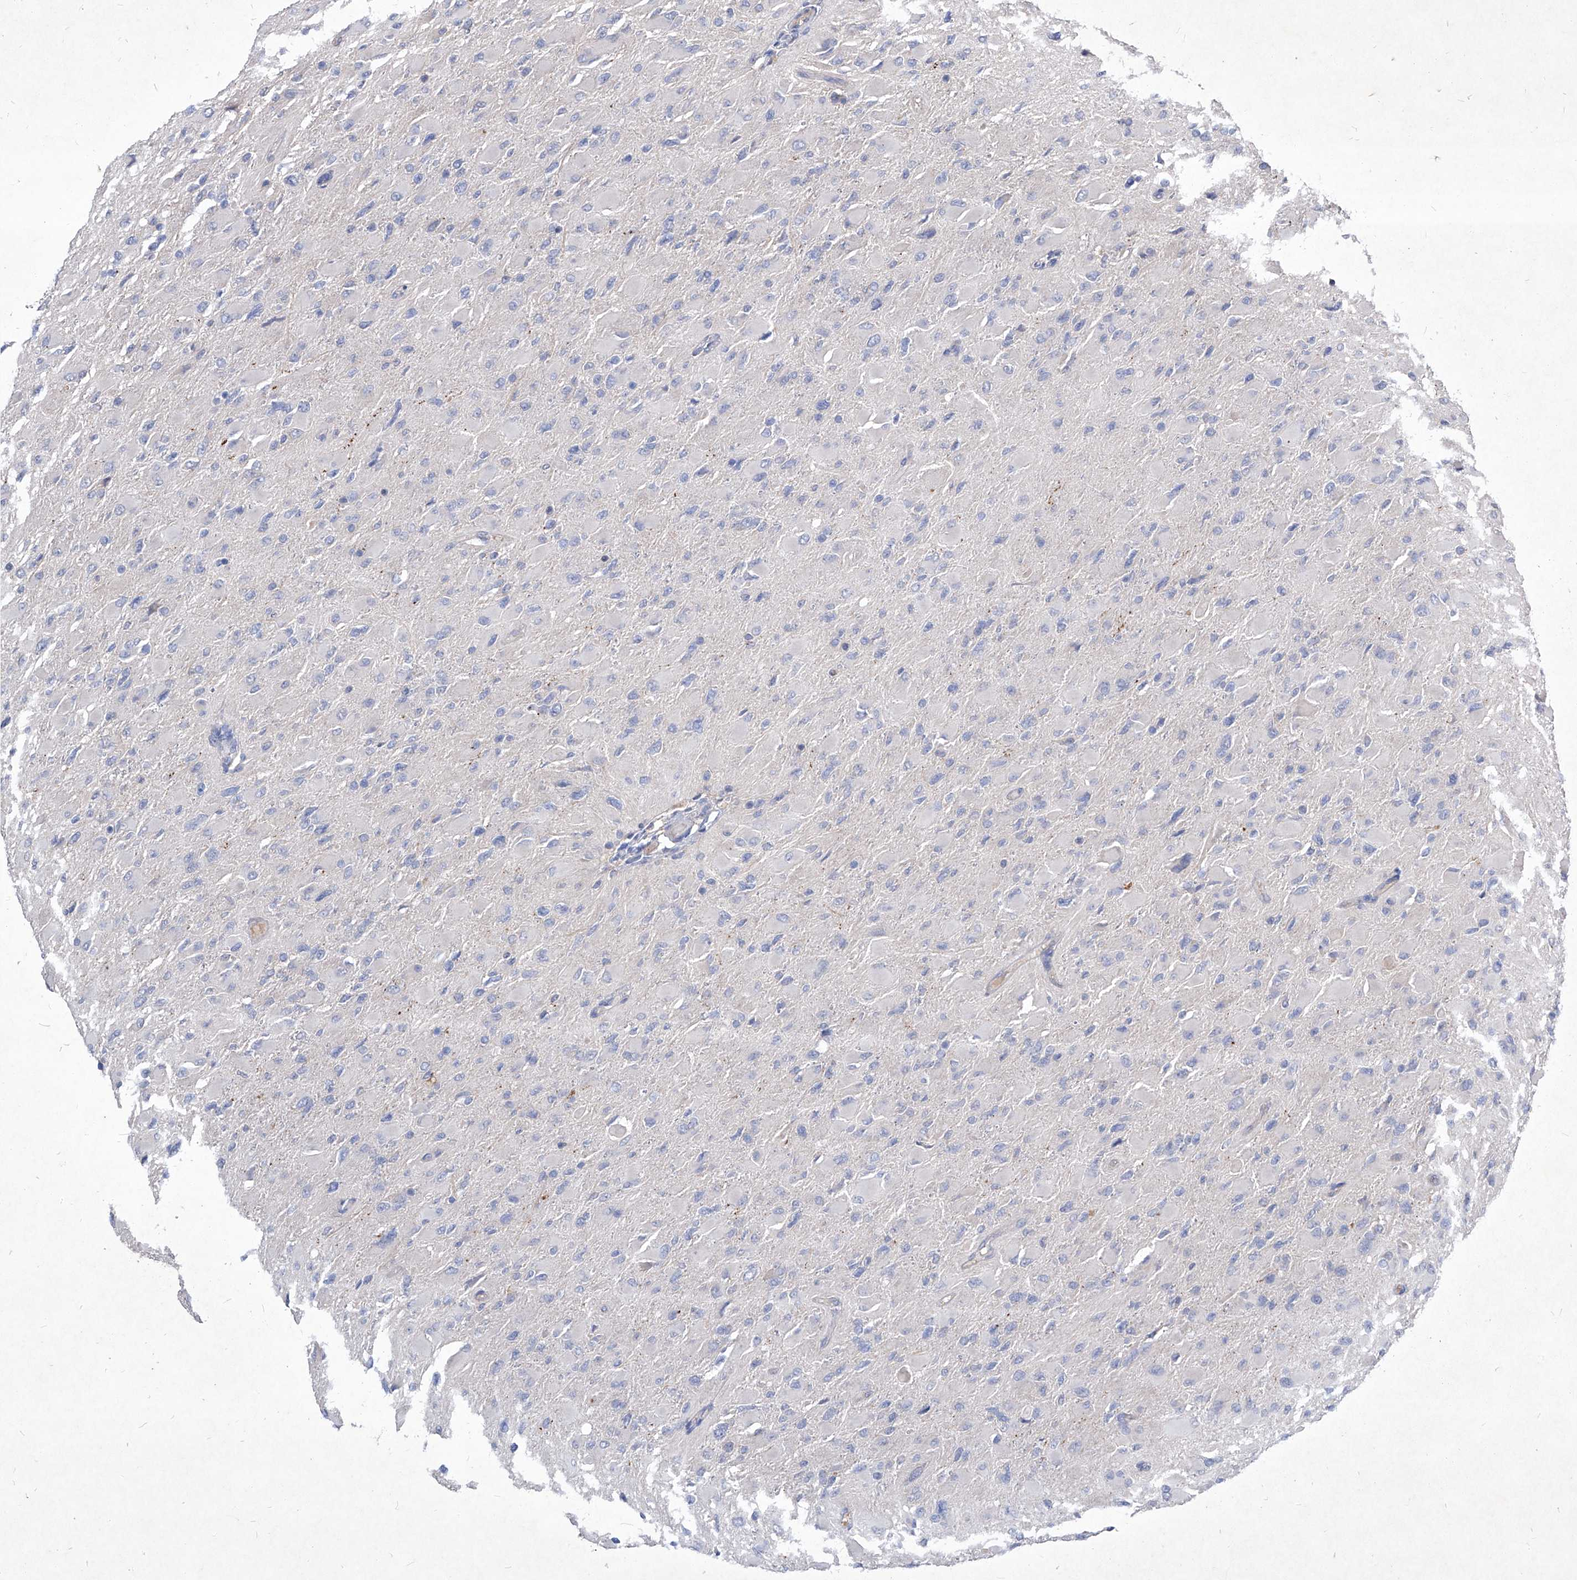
{"staining": {"intensity": "negative", "quantity": "none", "location": "none"}, "tissue": "glioma", "cell_type": "Tumor cells", "image_type": "cancer", "snomed": [{"axis": "morphology", "description": "Glioma, malignant, High grade"}, {"axis": "topography", "description": "Cerebral cortex"}], "caption": "This histopathology image is of glioma stained with immunohistochemistry (IHC) to label a protein in brown with the nuclei are counter-stained blue. There is no staining in tumor cells.", "gene": "SYNGR1", "patient": {"sex": "female", "age": 36}}